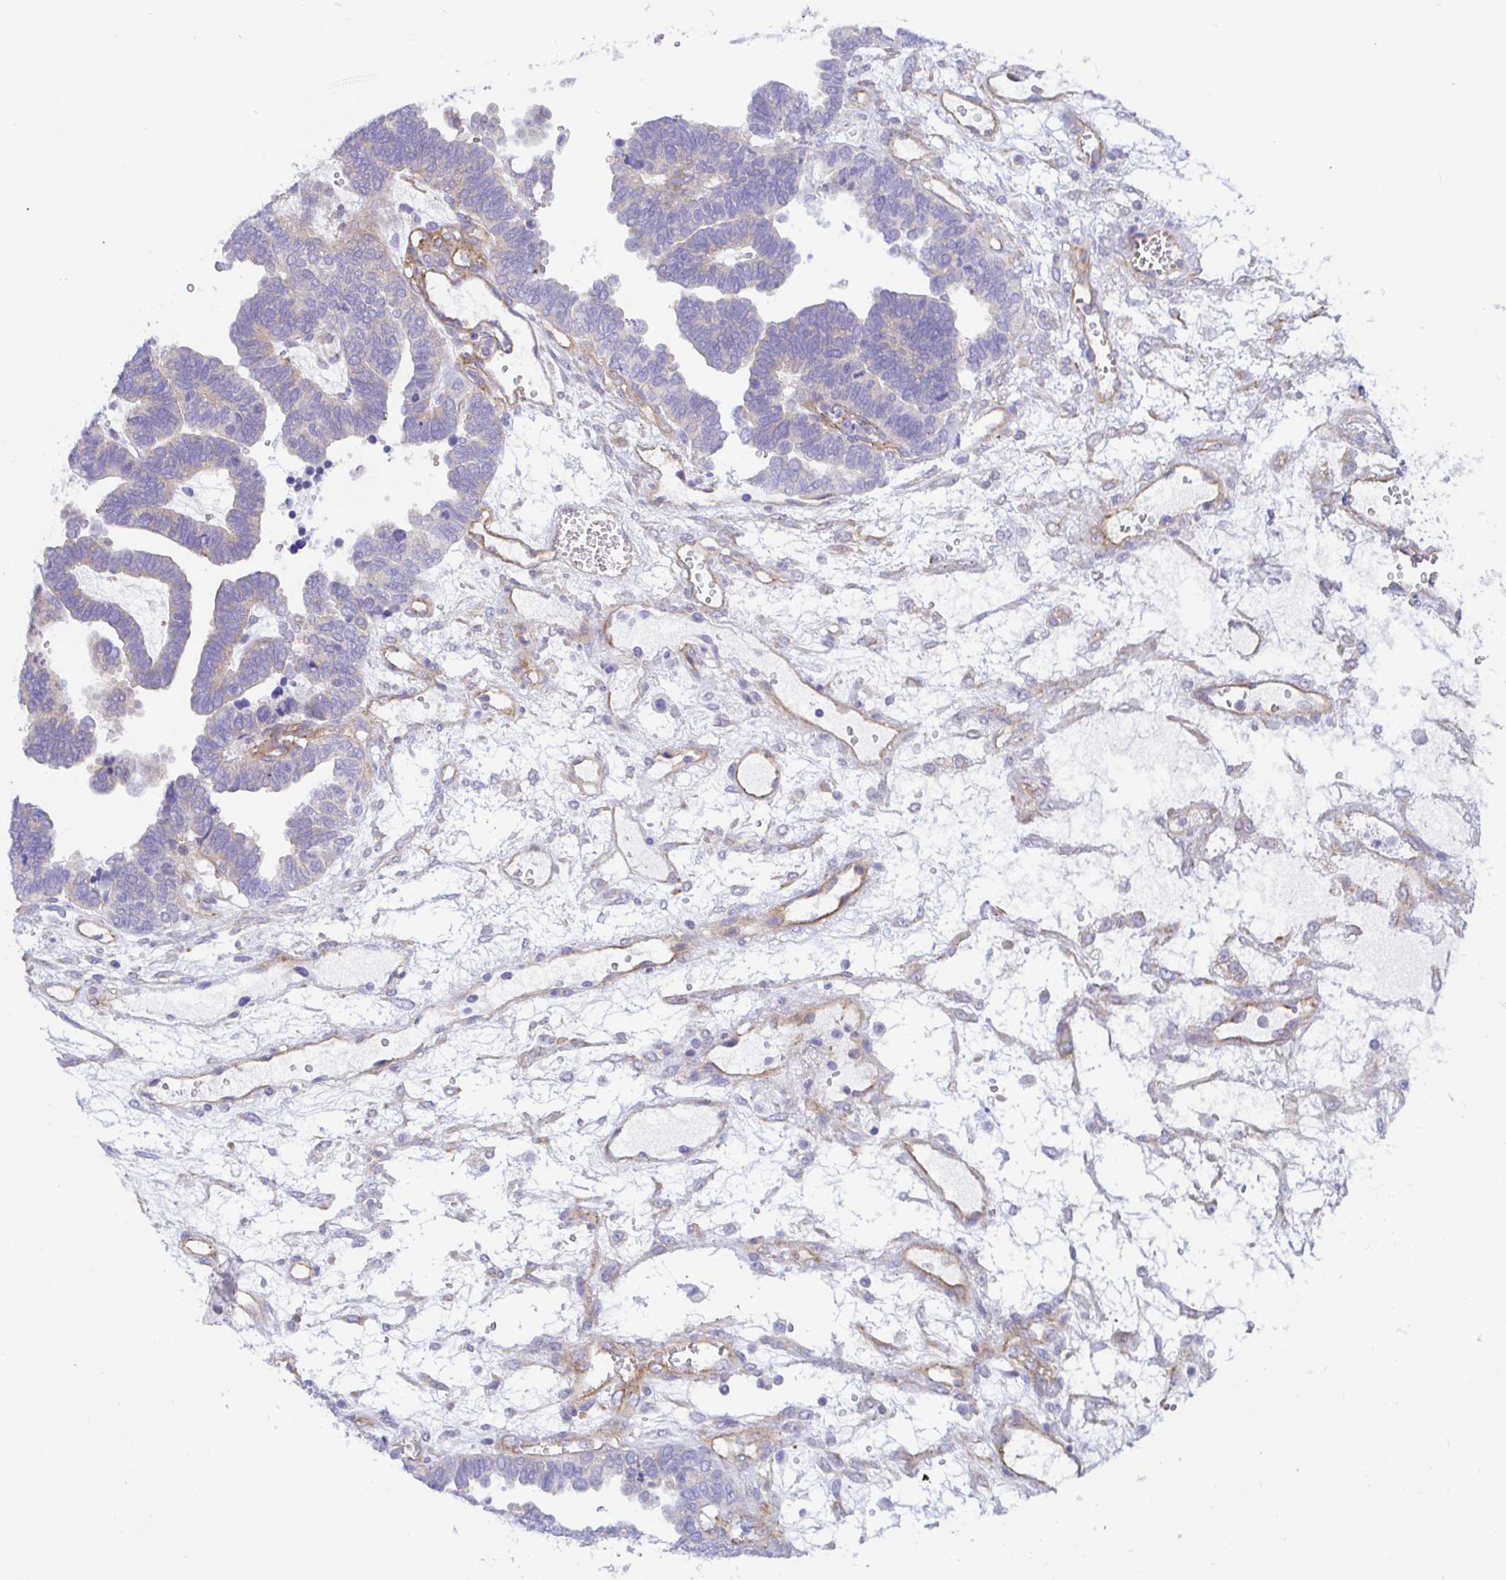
{"staining": {"intensity": "negative", "quantity": "none", "location": "none"}, "tissue": "ovarian cancer", "cell_type": "Tumor cells", "image_type": "cancer", "snomed": [{"axis": "morphology", "description": "Cystadenocarcinoma, serous, NOS"}, {"axis": "topography", "description": "Ovary"}], "caption": "Immunohistochemical staining of human serous cystadenocarcinoma (ovarian) displays no significant expression in tumor cells.", "gene": "ARL4D", "patient": {"sex": "female", "age": 51}}